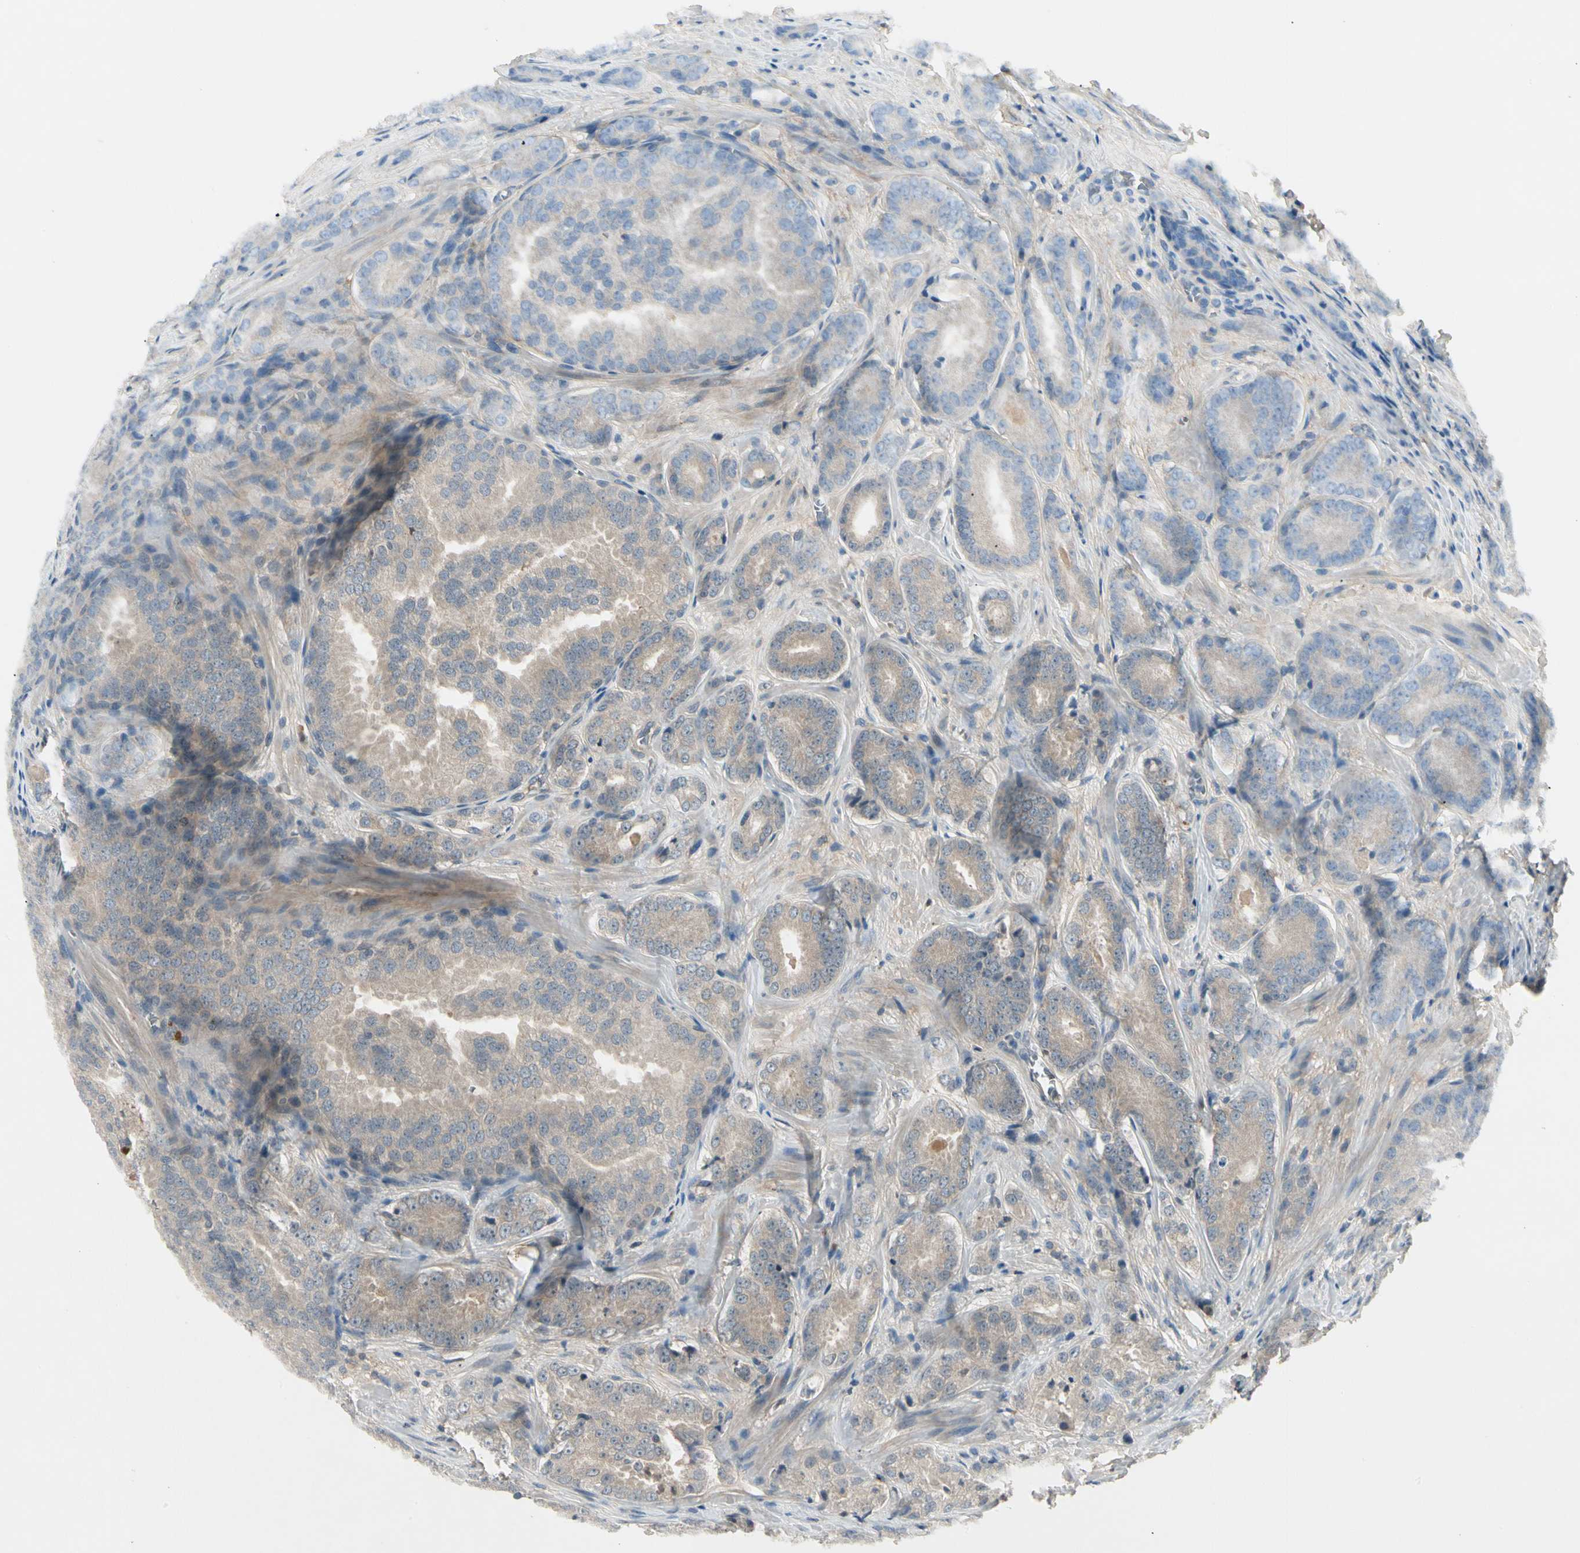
{"staining": {"intensity": "weak", "quantity": "25%-75%", "location": "cytoplasmic/membranous"}, "tissue": "prostate cancer", "cell_type": "Tumor cells", "image_type": "cancer", "snomed": [{"axis": "morphology", "description": "Adenocarcinoma, High grade"}, {"axis": "topography", "description": "Prostate"}], "caption": "Immunohistochemical staining of prostate cancer displays low levels of weak cytoplasmic/membranous positivity in approximately 25%-75% of tumor cells.", "gene": "CCL4", "patient": {"sex": "male", "age": 64}}